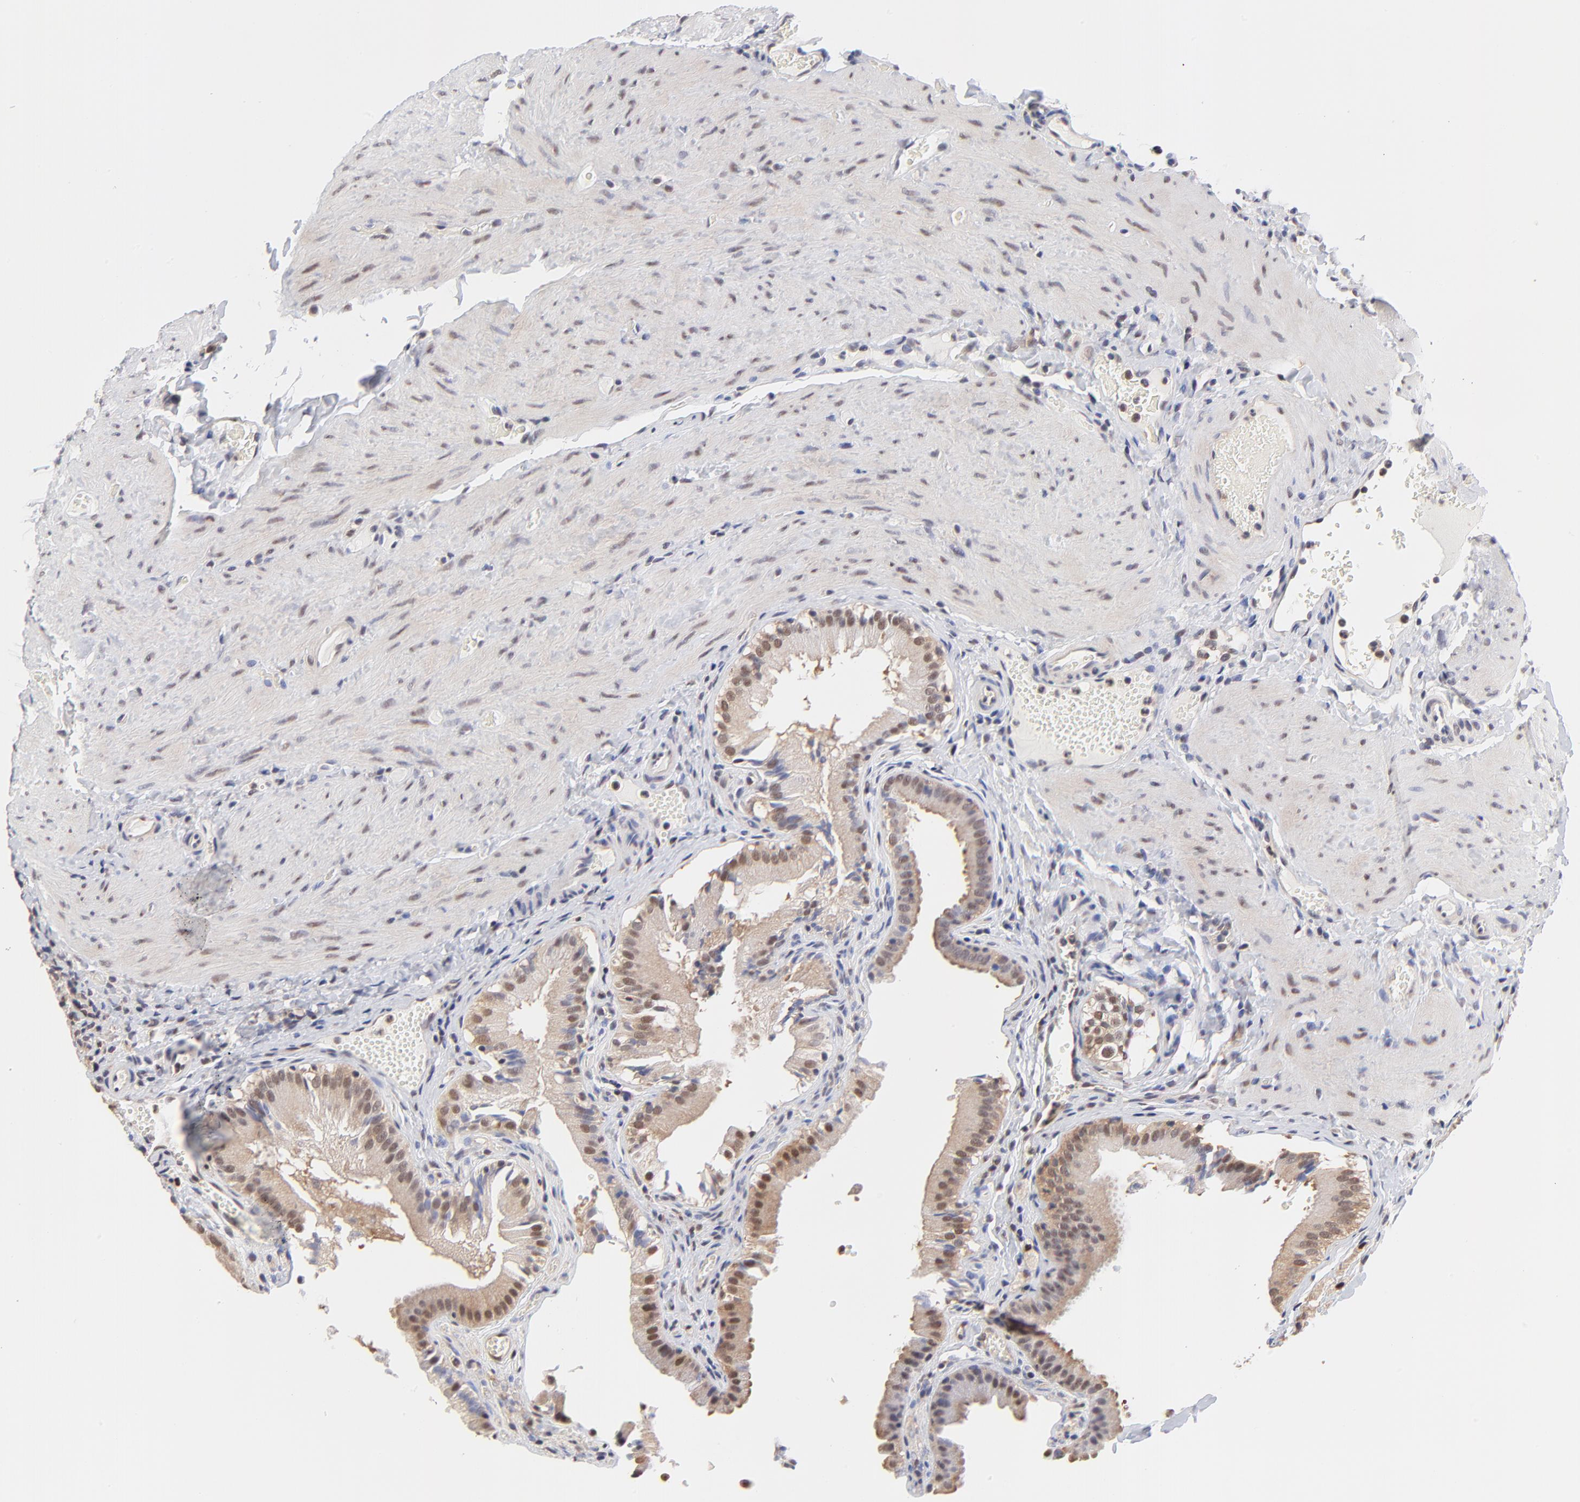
{"staining": {"intensity": "moderate", "quantity": ">75%", "location": "nuclear"}, "tissue": "gallbladder", "cell_type": "Glandular cells", "image_type": "normal", "snomed": [{"axis": "morphology", "description": "Normal tissue, NOS"}, {"axis": "topography", "description": "Gallbladder"}], "caption": "The micrograph displays immunohistochemical staining of unremarkable gallbladder. There is moderate nuclear staining is appreciated in about >75% of glandular cells.", "gene": "PSMC4", "patient": {"sex": "female", "age": 24}}